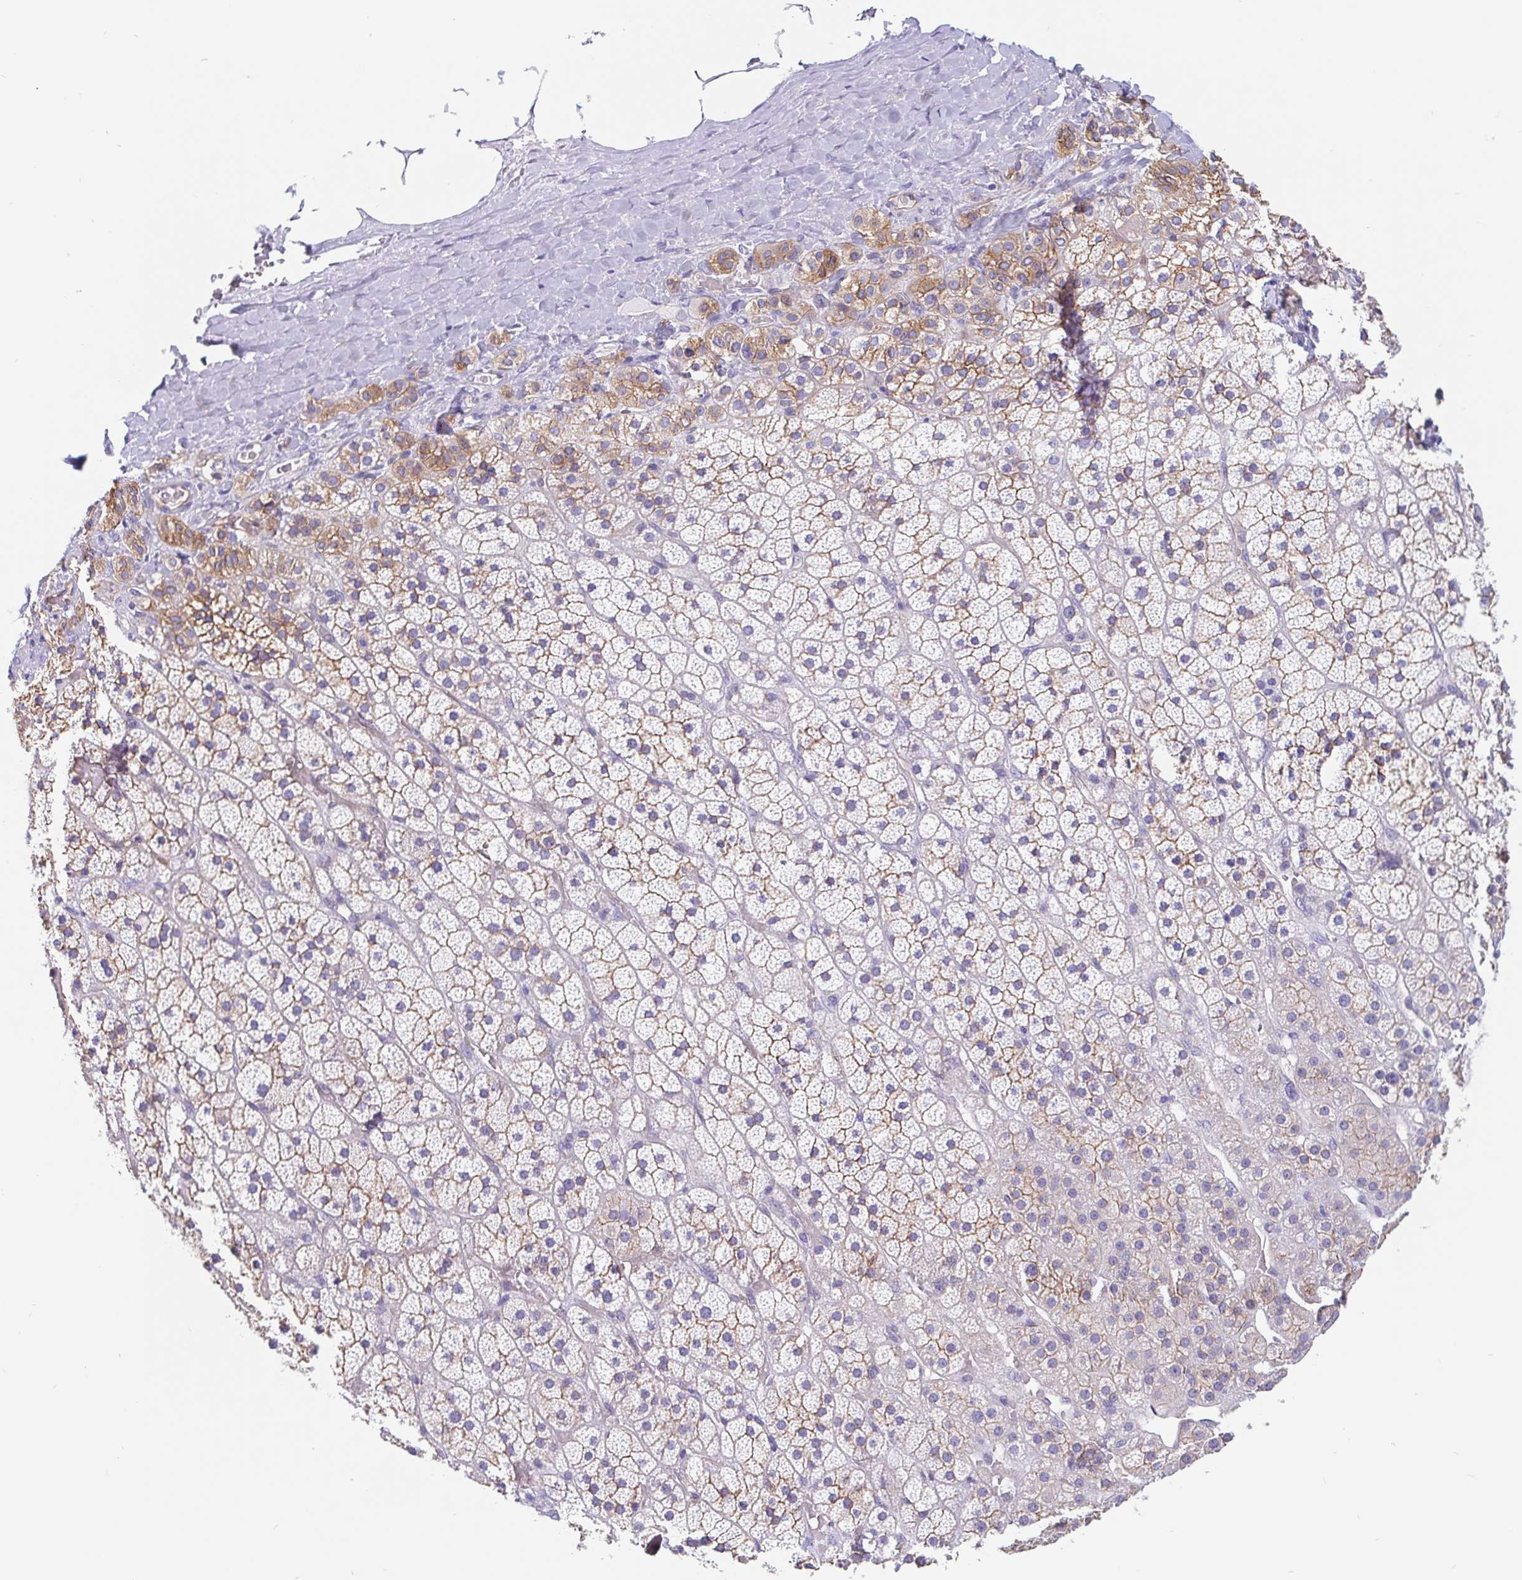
{"staining": {"intensity": "moderate", "quantity": "25%-75%", "location": "cytoplasmic/membranous"}, "tissue": "adrenal gland", "cell_type": "Glandular cells", "image_type": "normal", "snomed": [{"axis": "morphology", "description": "Normal tissue, NOS"}, {"axis": "topography", "description": "Adrenal gland"}], "caption": "High-power microscopy captured an IHC histopathology image of normal adrenal gland, revealing moderate cytoplasmic/membranous positivity in about 25%-75% of glandular cells.", "gene": "LIMCH1", "patient": {"sex": "male", "age": 57}}